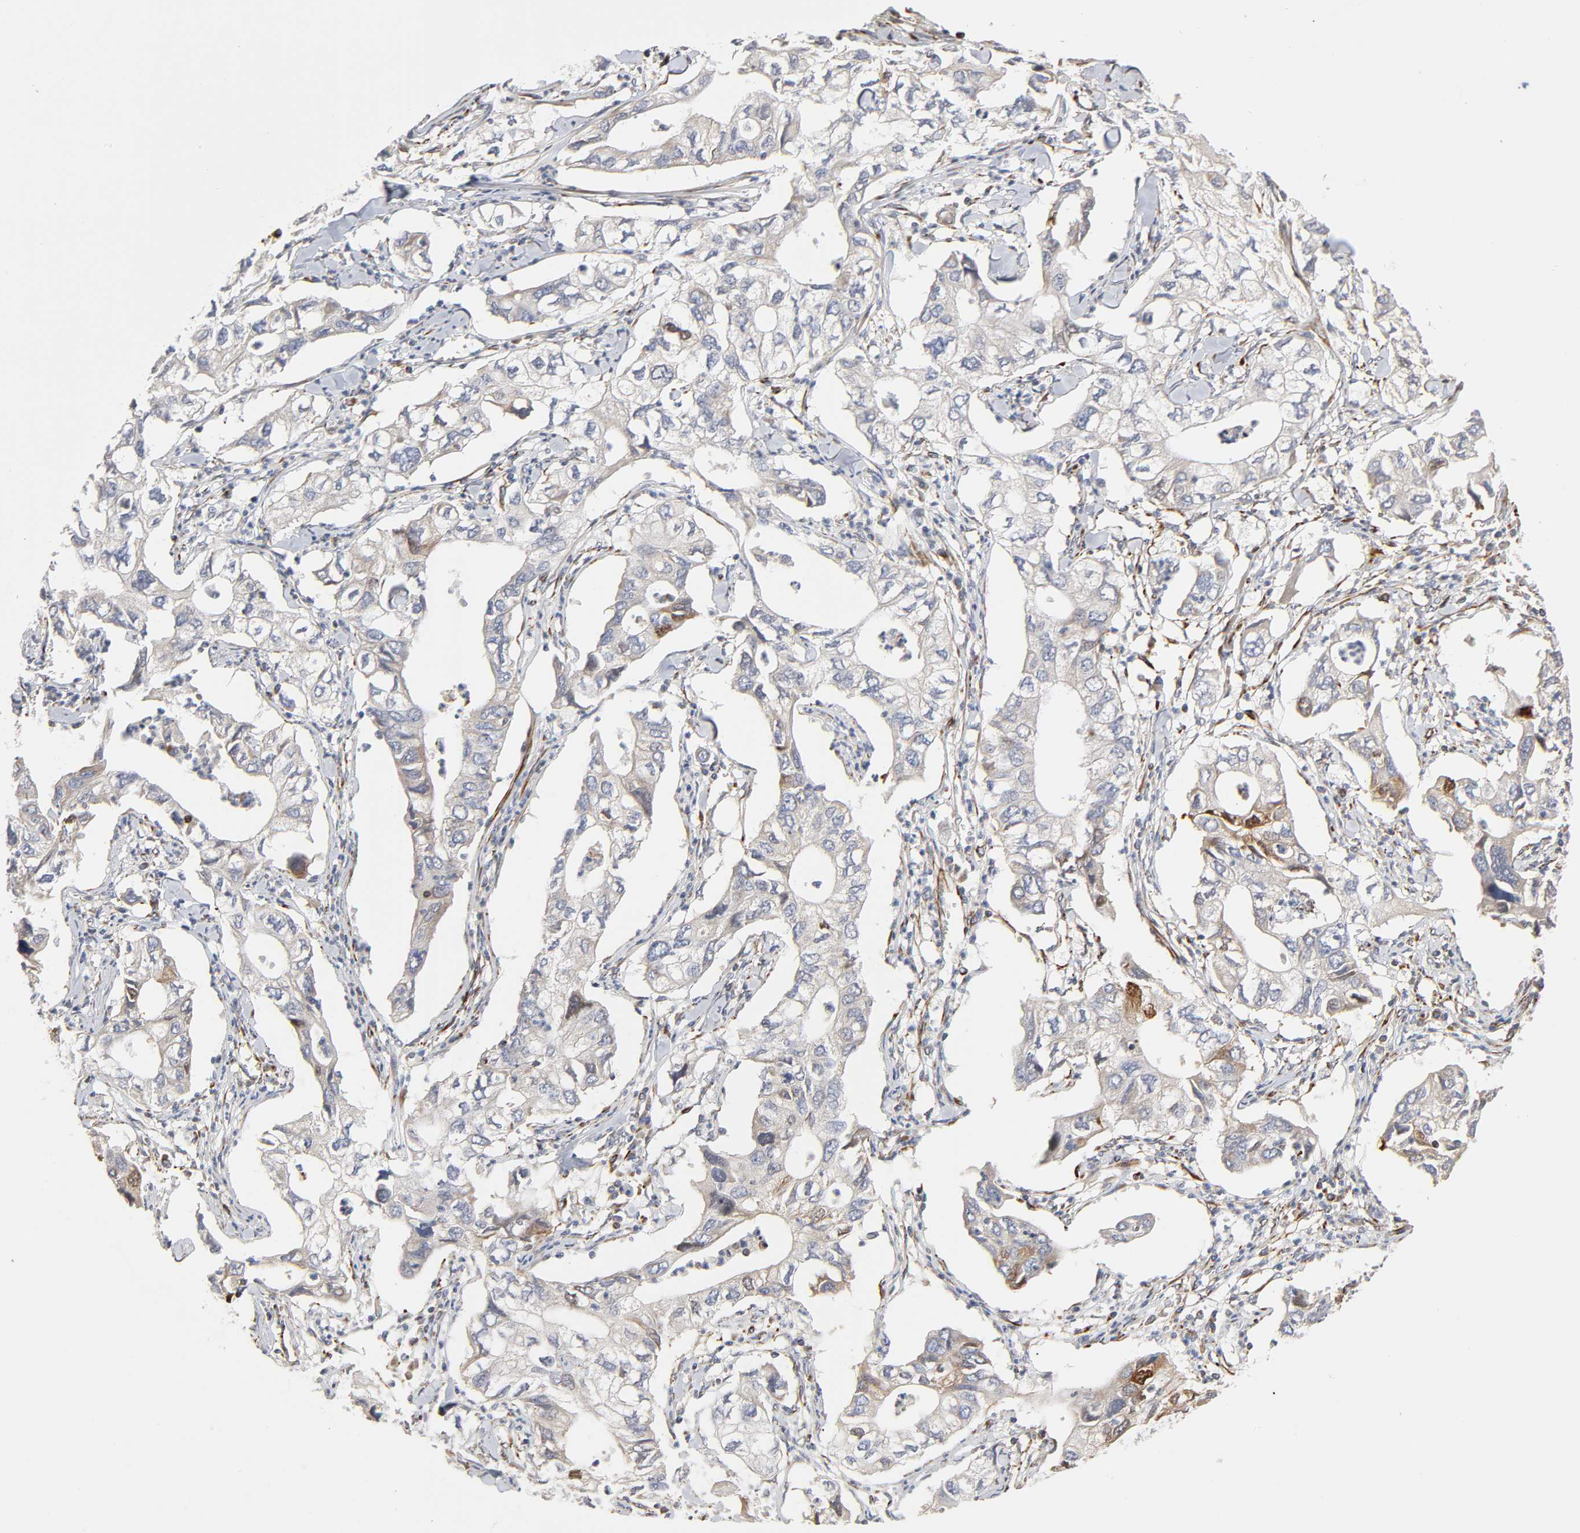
{"staining": {"intensity": "weak", "quantity": "<25%", "location": "cytoplasmic/membranous"}, "tissue": "lung cancer", "cell_type": "Tumor cells", "image_type": "cancer", "snomed": [{"axis": "morphology", "description": "Adenocarcinoma, NOS"}, {"axis": "topography", "description": "Lung"}], "caption": "Tumor cells are negative for protein expression in human lung adenocarcinoma. (Immunohistochemistry (ihc), brightfield microscopy, high magnification).", "gene": "FAM118A", "patient": {"sex": "male", "age": 48}}